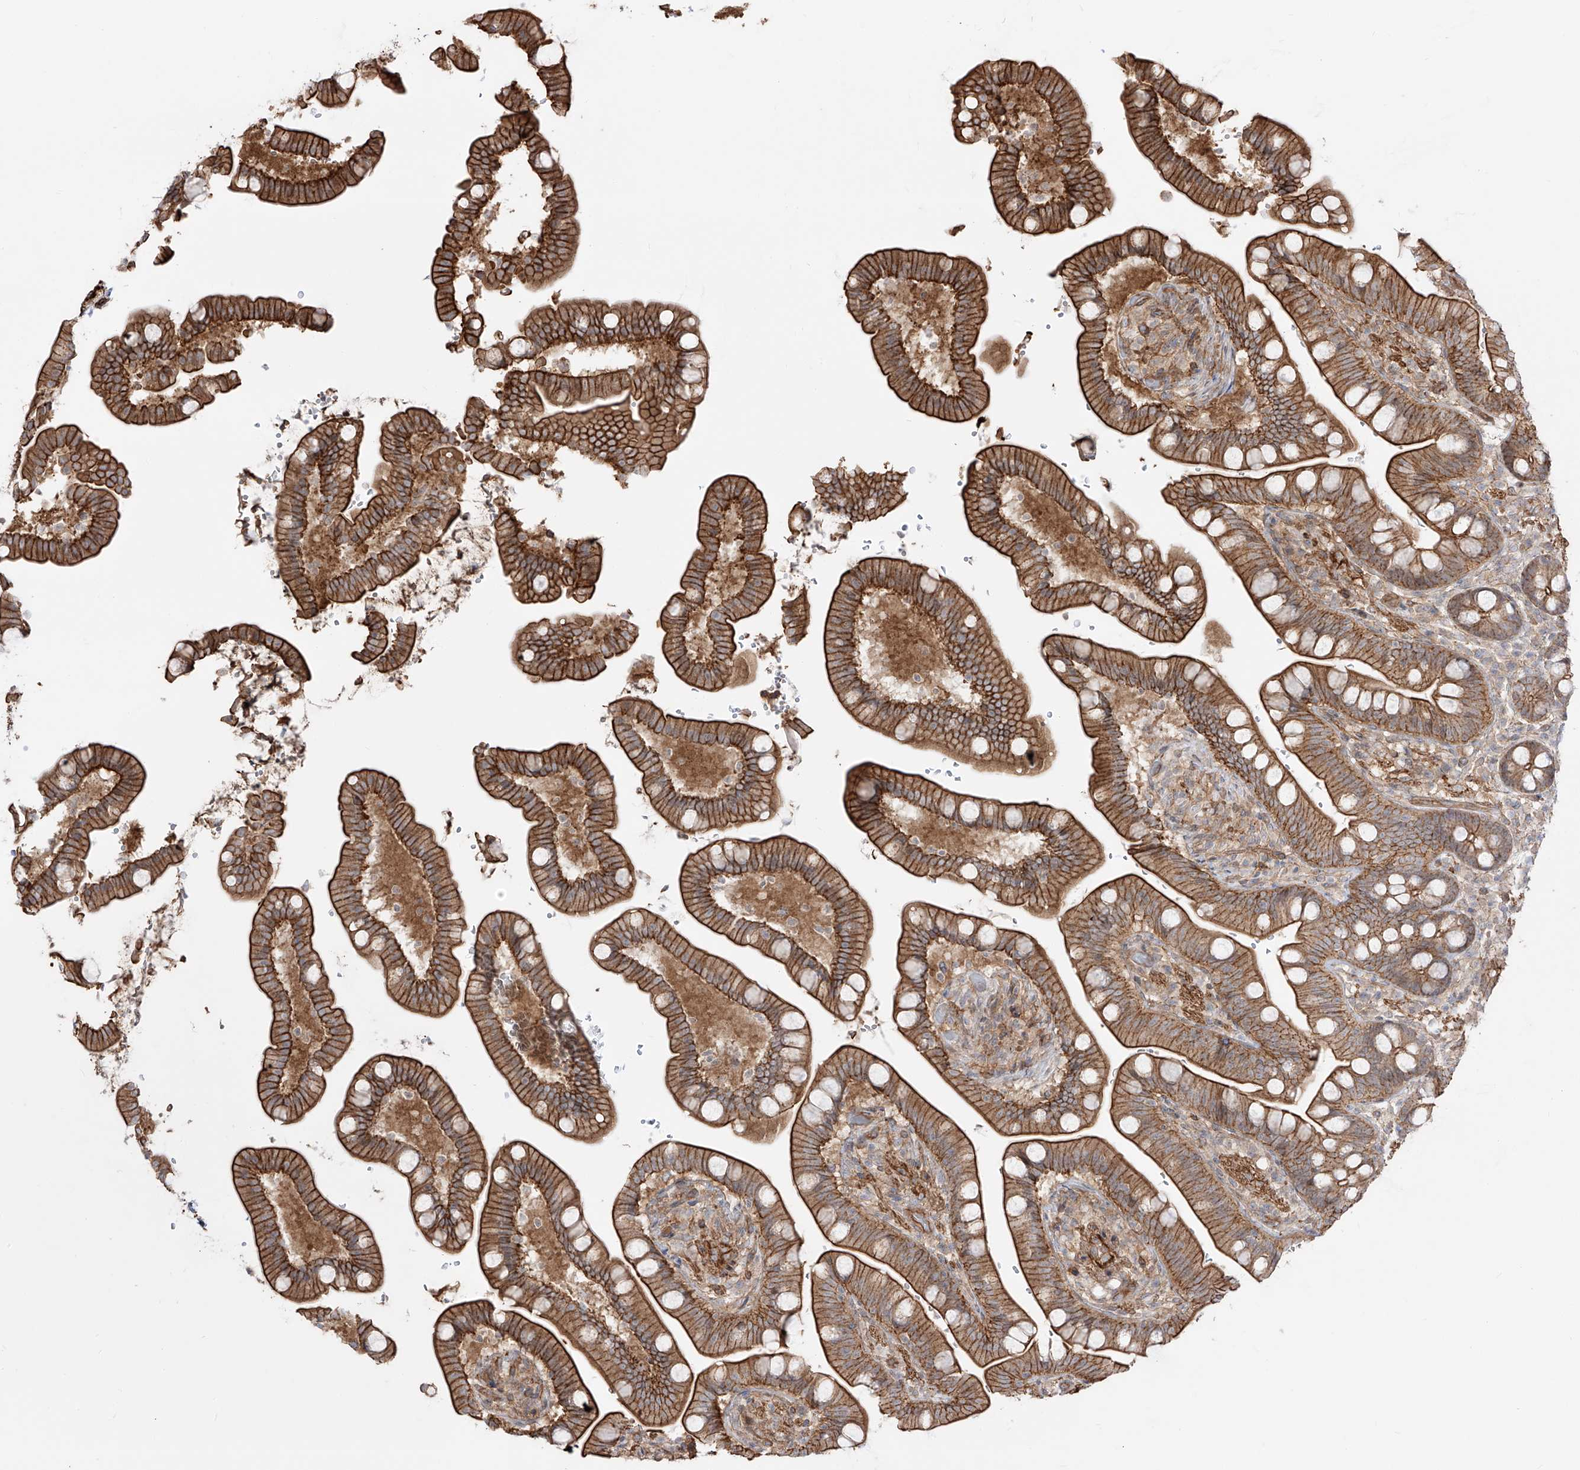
{"staining": {"intensity": "strong", "quantity": ">75%", "location": "cytoplasmic/membranous"}, "tissue": "colon", "cell_type": "Endothelial cells", "image_type": "normal", "snomed": [{"axis": "morphology", "description": "Normal tissue, NOS"}, {"axis": "topography", "description": "Smooth muscle"}, {"axis": "topography", "description": "Colon"}], "caption": "Immunohistochemistry of normal human colon displays high levels of strong cytoplasmic/membranous expression in approximately >75% of endothelial cells.", "gene": "ZNF180", "patient": {"sex": "male", "age": 73}}